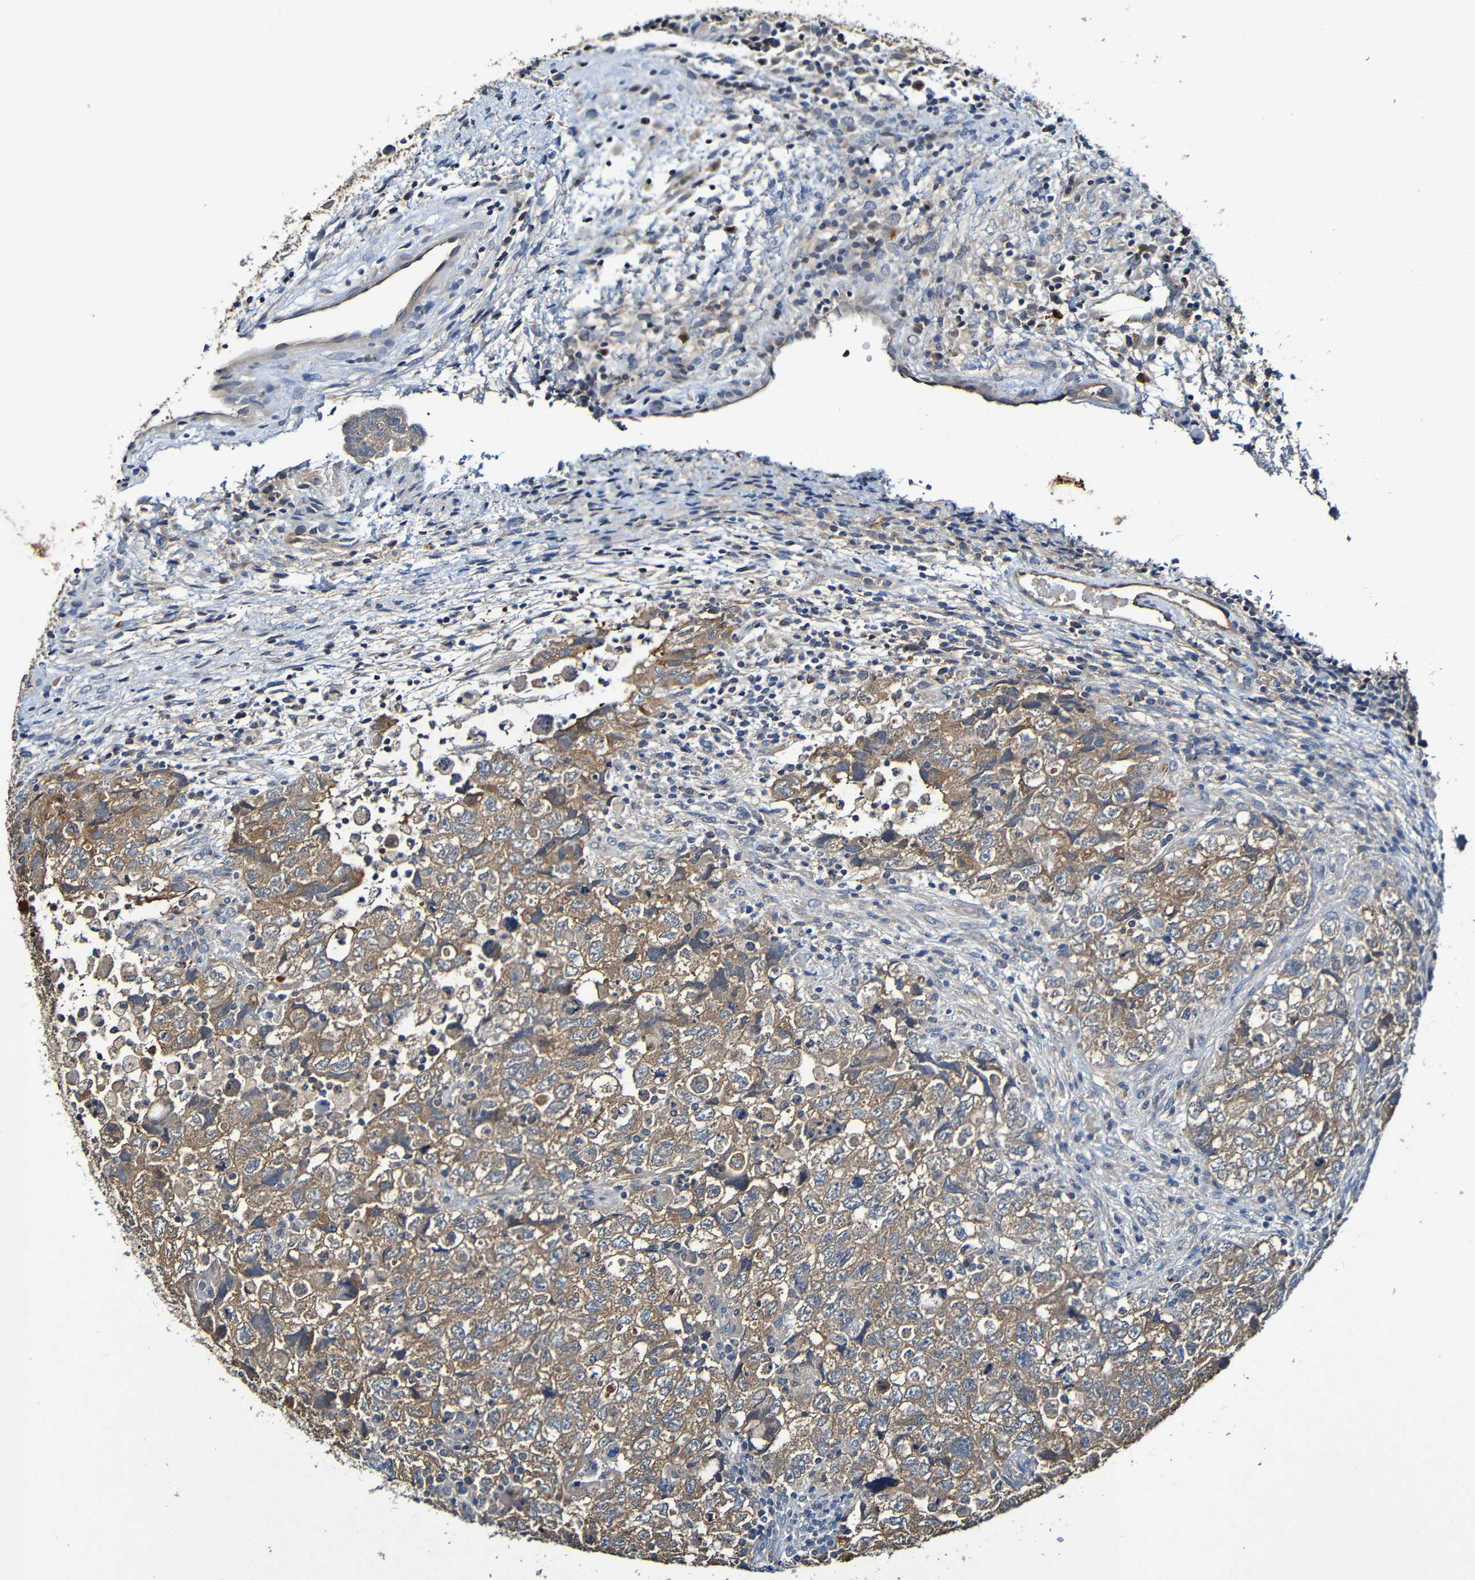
{"staining": {"intensity": "moderate", "quantity": ">75%", "location": "cytoplasmic/membranous"}, "tissue": "testis cancer", "cell_type": "Tumor cells", "image_type": "cancer", "snomed": [{"axis": "morphology", "description": "Carcinoma, Embryonal, NOS"}, {"axis": "topography", "description": "Testis"}], "caption": "A micrograph showing moderate cytoplasmic/membranous positivity in about >75% of tumor cells in testis cancer (embryonal carcinoma), as visualized by brown immunohistochemical staining.", "gene": "LRRC70", "patient": {"sex": "male", "age": 36}}